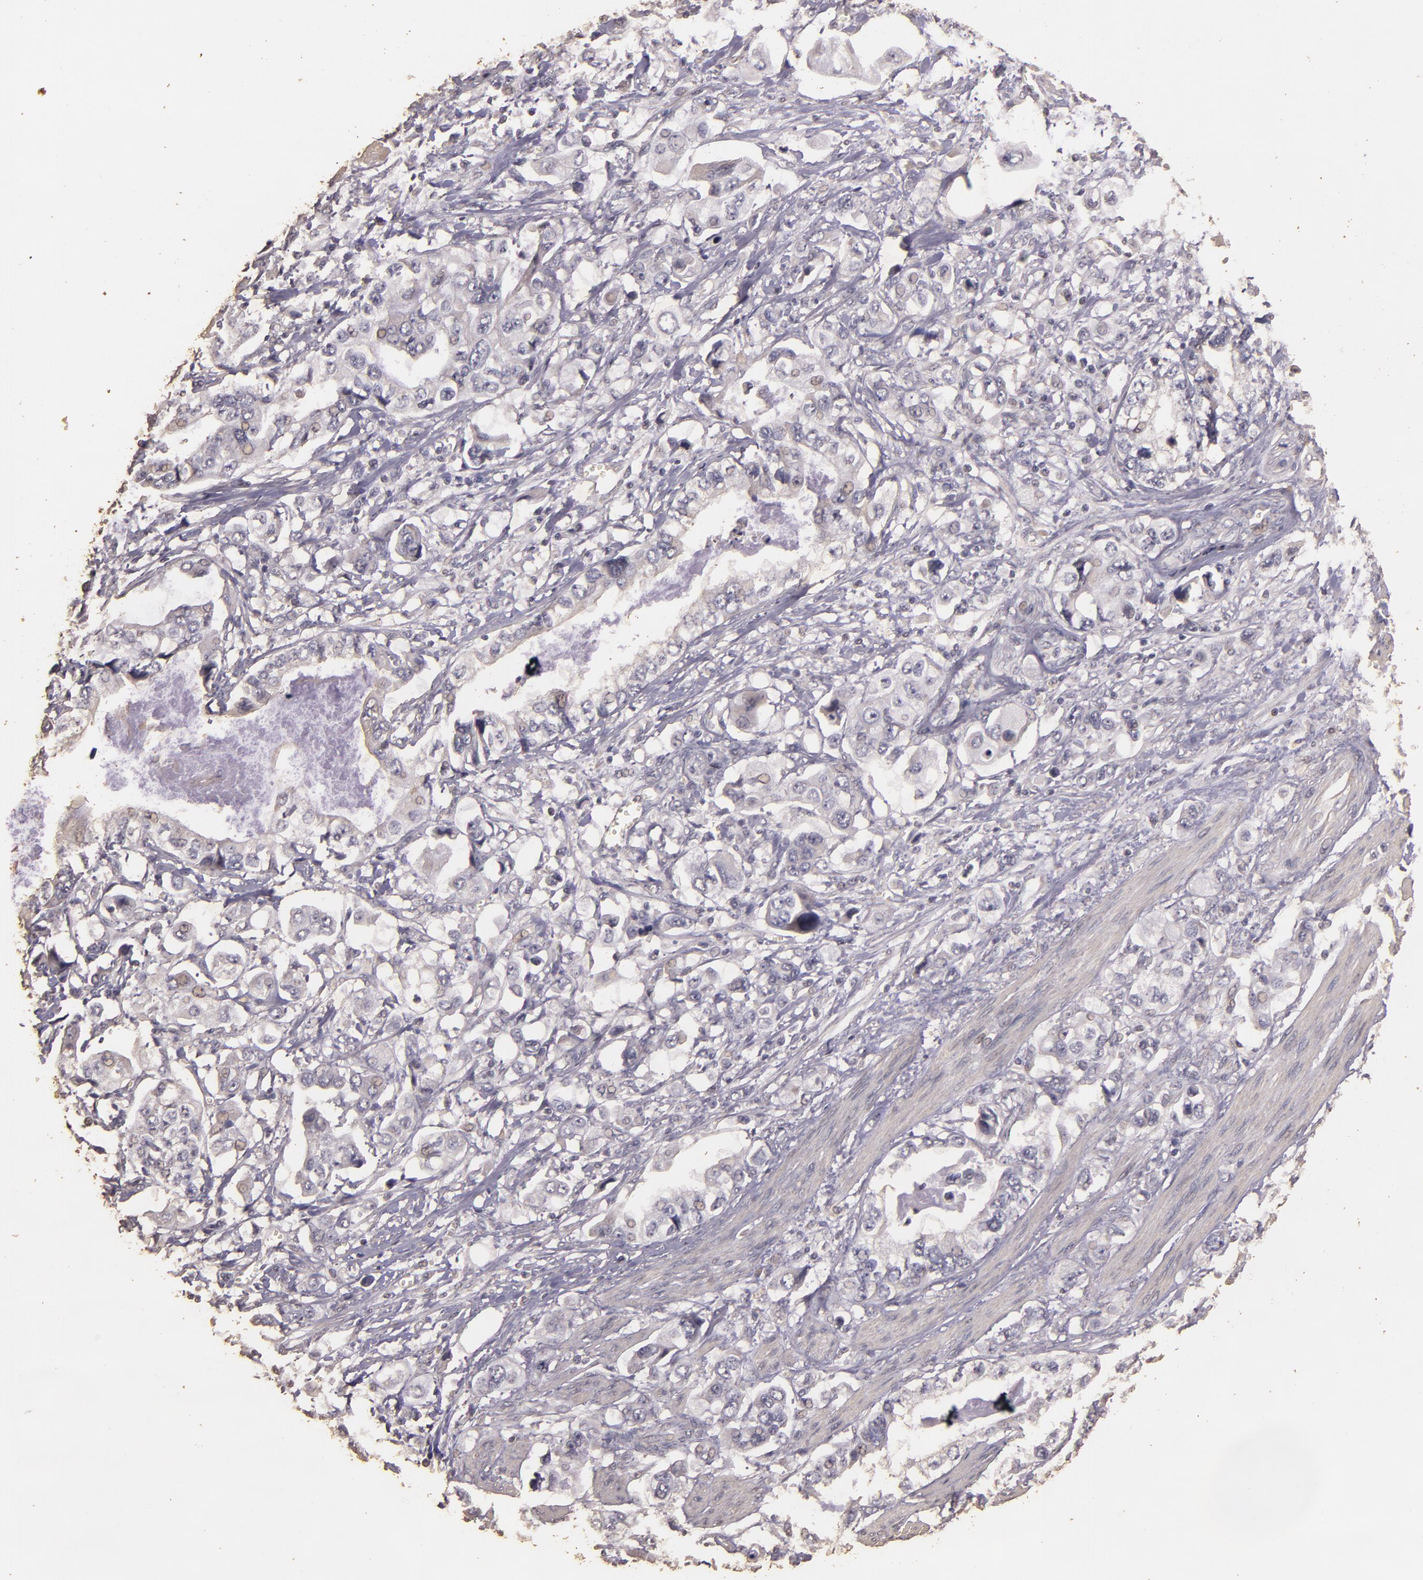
{"staining": {"intensity": "negative", "quantity": "none", "location": "none"}, "tissue": "stomach cancer", "cell_type": "Tumor cells", "image_type": "cancer", "snomed": [{"axis": "morphology", "description": "Adenocarcinoma, NOS"}, {"axis": "topography", "description": "Pancreas"}, {"axis": "topography", "description": "Stomach, upper"}], "caption": "DAB immunohistochemical staining of adenocarcinoma (stomach) demonstrates no significant expression in tumor cells. Brightfield microscopy of immunohistochemistry stained with DAB (brown) and hematoxylin (blue), captured at high magnification.", "gene": "BCL2L13", "patient": {"sex": "male", "age": 77}}